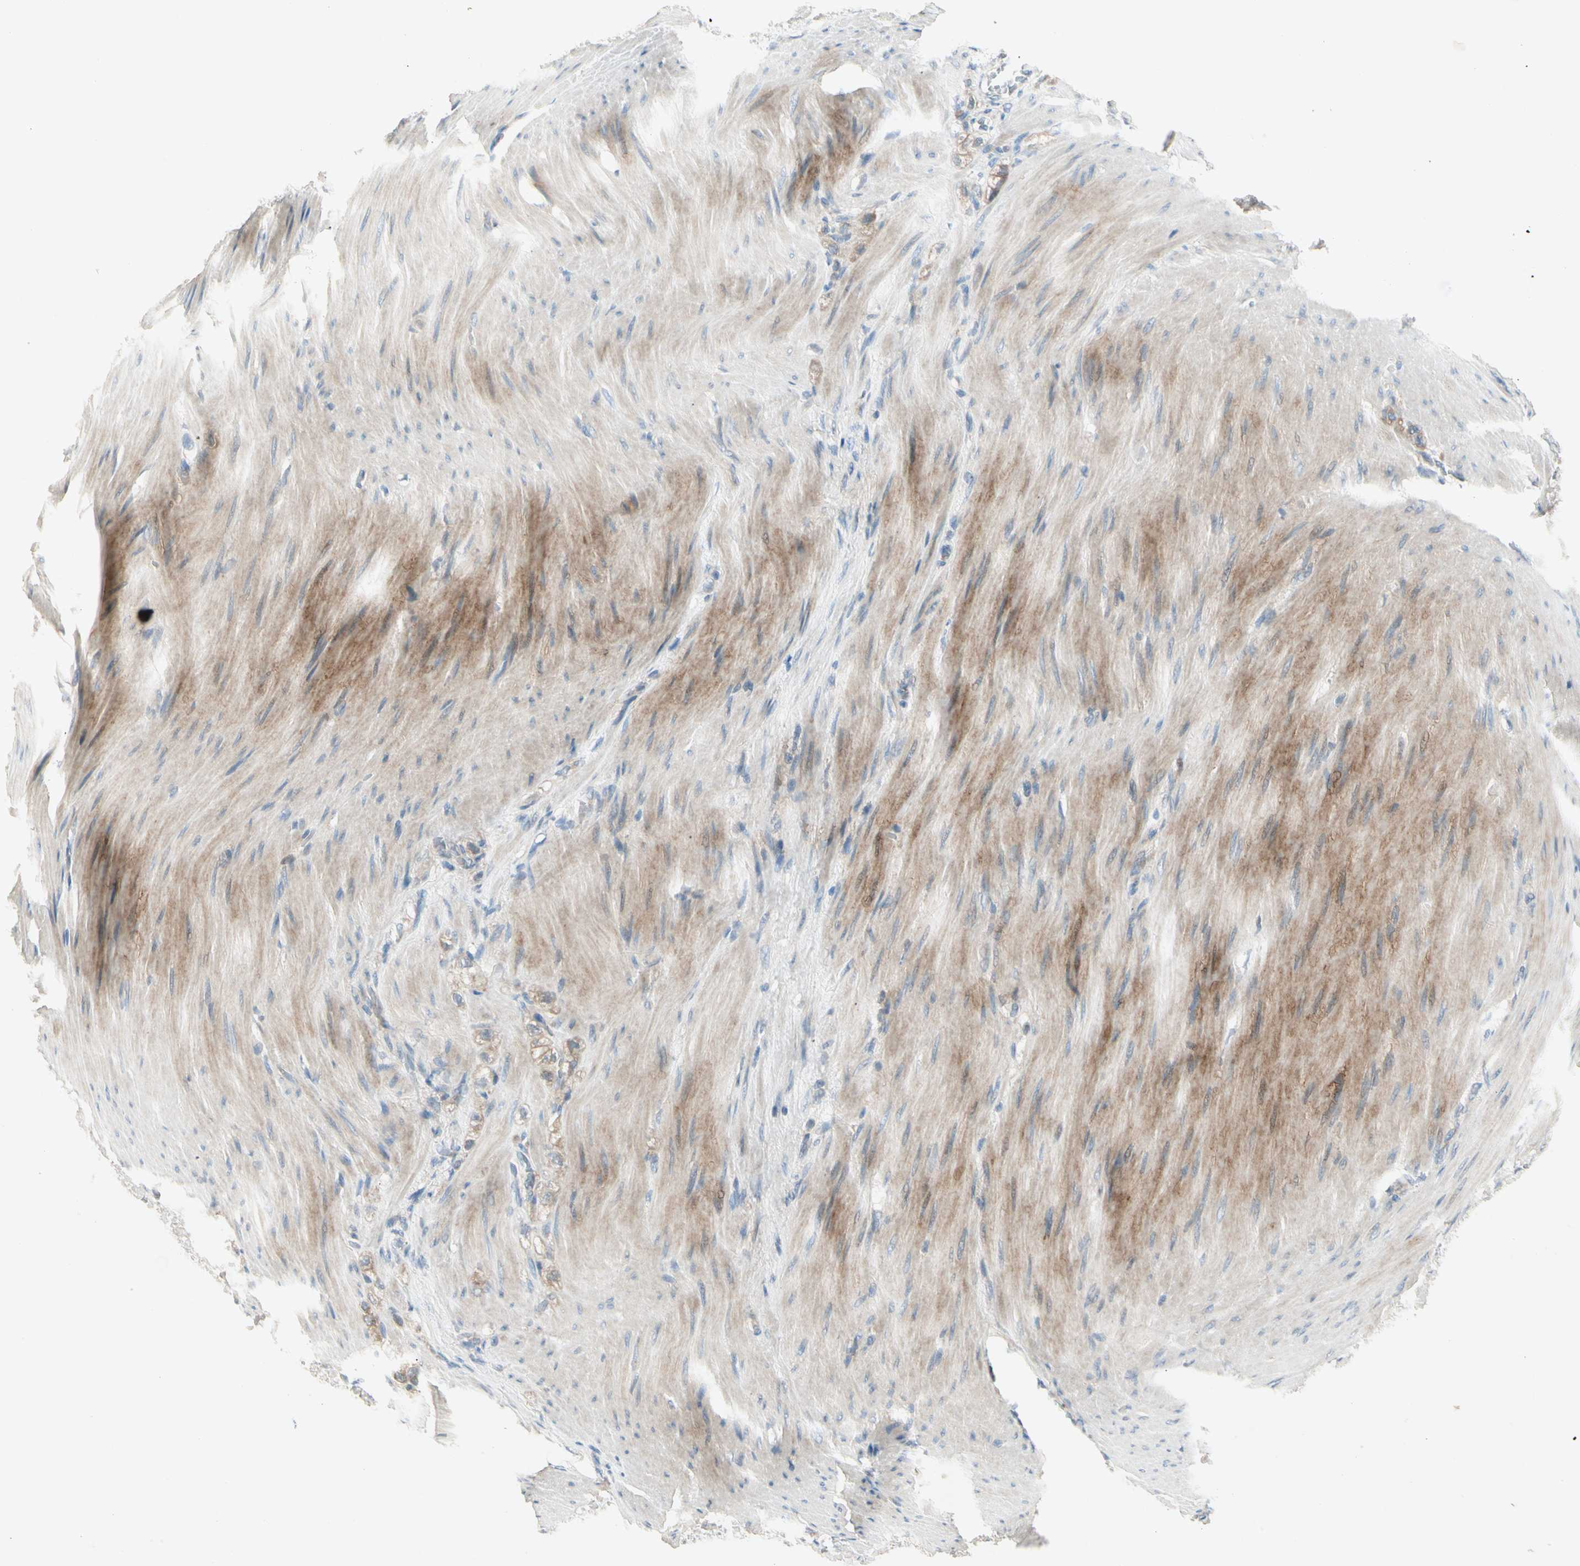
{"staining": {"intensity": "weak", "quantity": "25%-75%", "location": "cytoplasmic/membranous"}, "tissue": "stomach cancer", "cell_type": "Tumor cells", "image_type": "cancer", "snomed": [{"axis": "morphology", "description": "Adenocarcinoma, NOS"}, {"axis": "topography", "description": "Stomach"}], "caption": "A low amount of weak cytoplasmic/membranous positivity is identified in approximately 25%-75% of tumor cells in adenocarcinoma (stomach) tissue.", "gene": "IL1R1", "patient": {"sex": "male", "age": 82}}